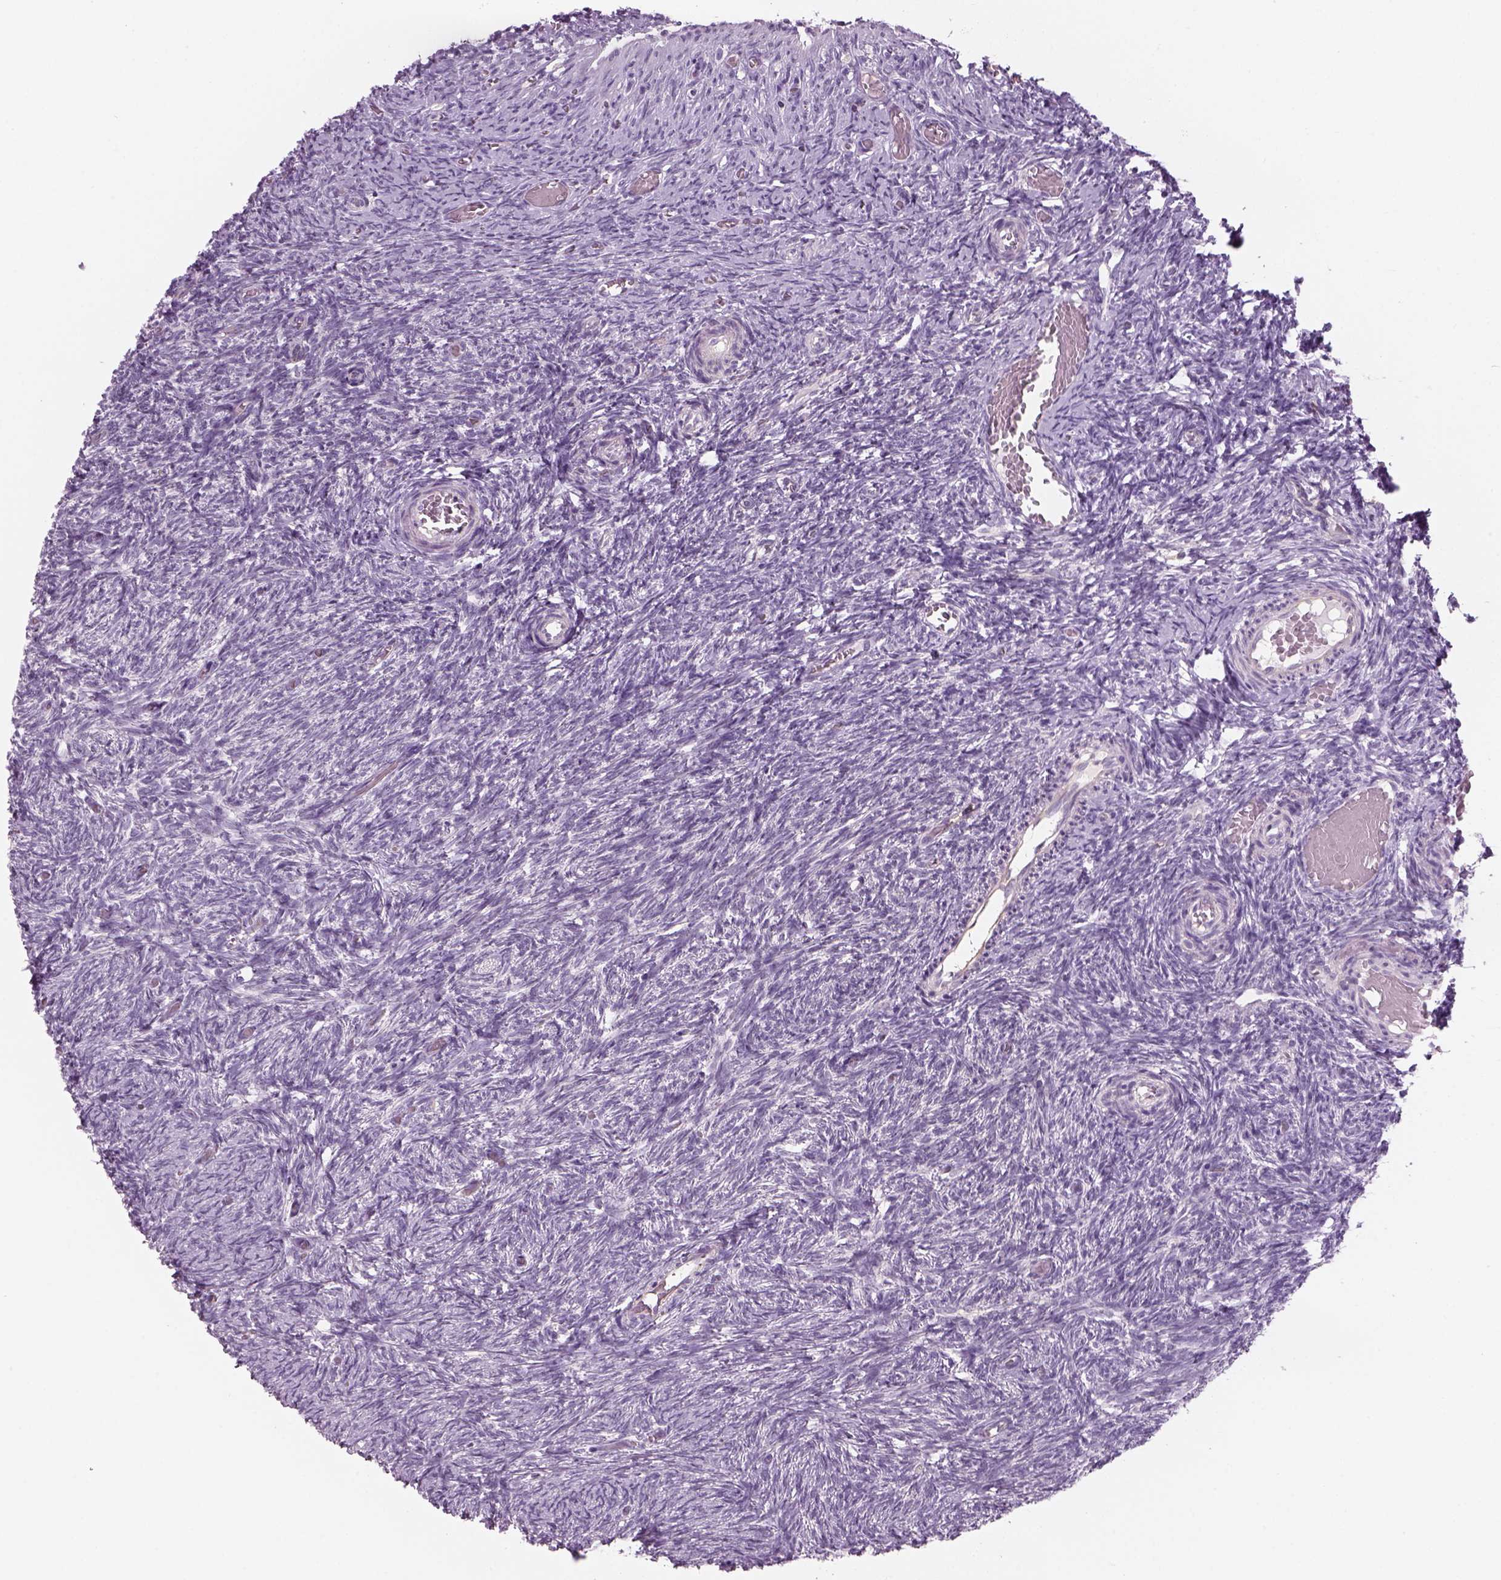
{"staining": {"intensity": "negative", "quantity": "none", "location": "none"}, "tissue": "ovary", "cell_type": "Follicle cells", "image_type": "normal", "snomed": [{"axis": "morphology", "description": "Normal tissue, NOS"}, {"axis": "topography", "description": "Ovary"}], "caption": "Benign ovary was stained to show a protein in brown. There is no significant positivity in follicle cells.", "gene": "SLC1A7", "patient": {"sex": "female", "age": 39}}